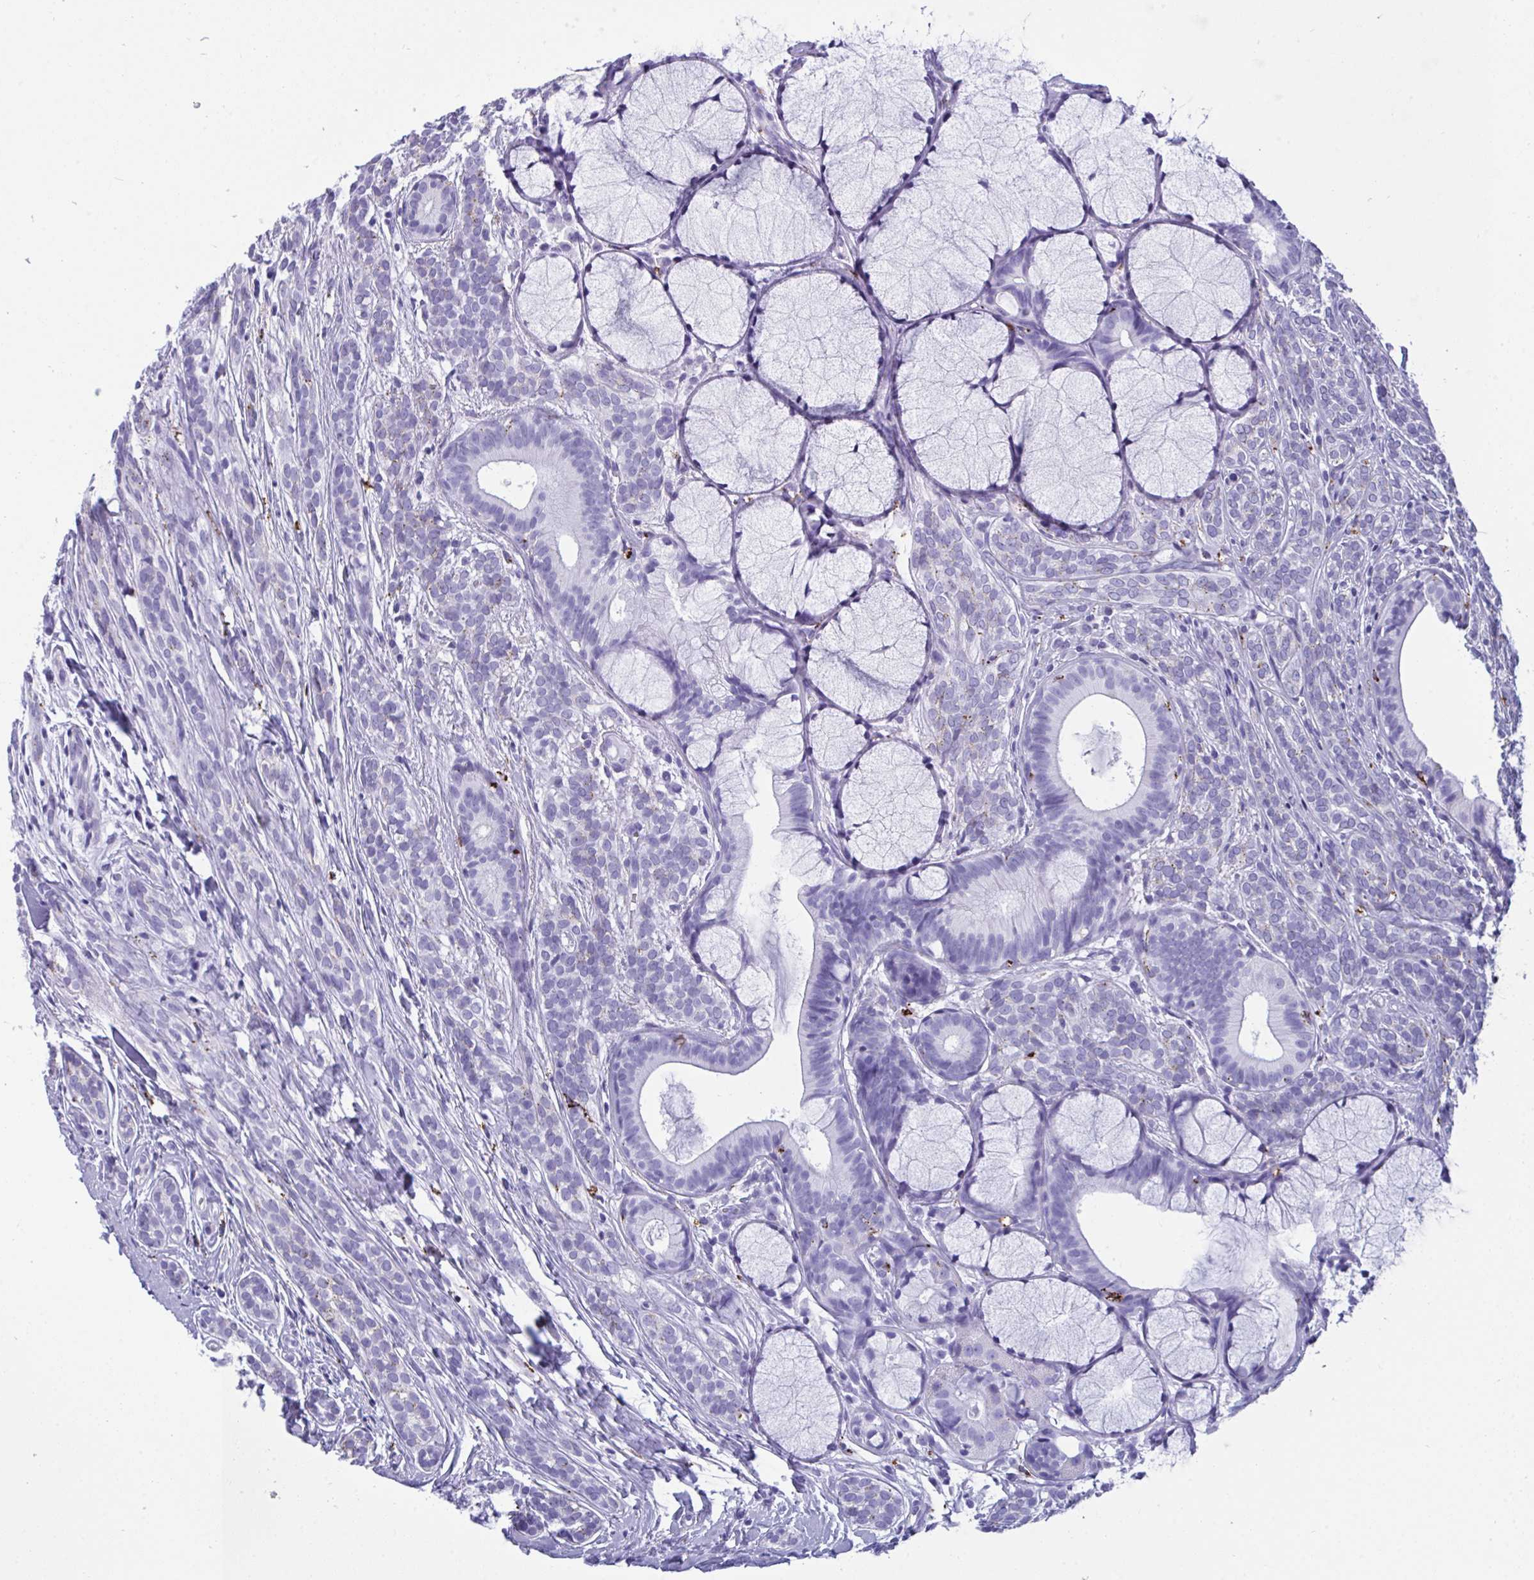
{"staining": {"intensity": "negative", "quantity": "none", "location": "none"}, "tissue": "head and neck cancer", "cell_type": "Tumor cells", "image_type": "cancer", "snomed": [{"axis": "morphology", "description": "Adenocarcinoma, NOS"}, {"axis": "topography", "description": "Head-Neck"}], "caption": "Micrograph shows no protein staining in tumor cells of head and neck adenocarcinoma tissue.", "gene": "CPVL", "patient": {"sex": "female", "age": 57}}